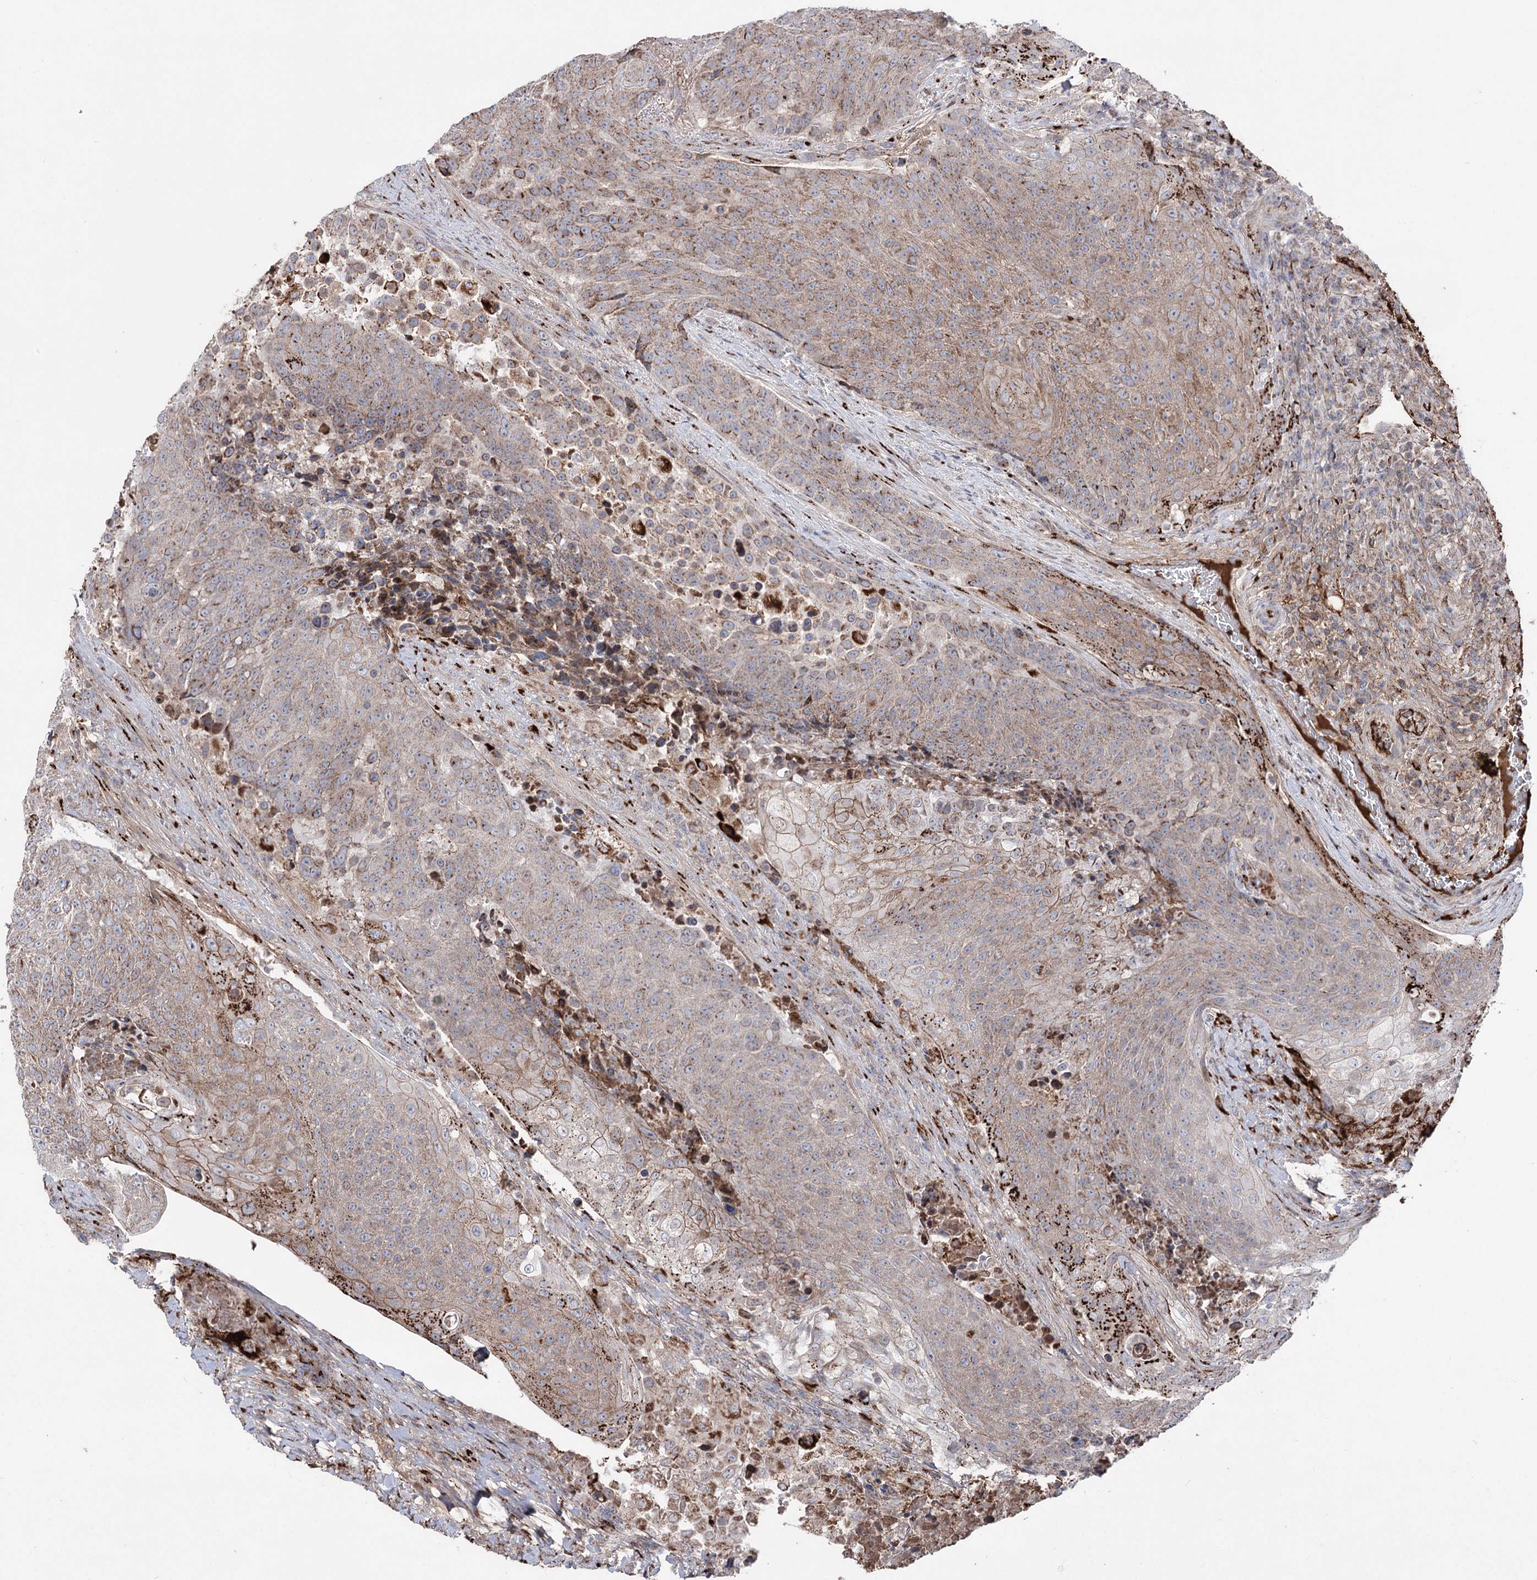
{"staining": {"intensity": "strong", "quantity": "25%-75%", "location": "cytoplasmic/membranous"}, "tissue": "urothelial cancer", "cell_type": "Tumor cells", "image_type": "cancer", "snomed": [{"axis": "morphology", "description": "Urothelial carcinoma, High grade"}, {"axis": "topography", "description": "Urinary bladder"}], "caption": "IHC image of urothelial carcinoma (high-grade) stained for a protein (brown), which exhibits high levels of strong cytoplasmic/membranous positivity in about 25%-75% of tumor cells.", "gene": "ARHGAP20", "patient": {"sex": "female", "age": 63}}